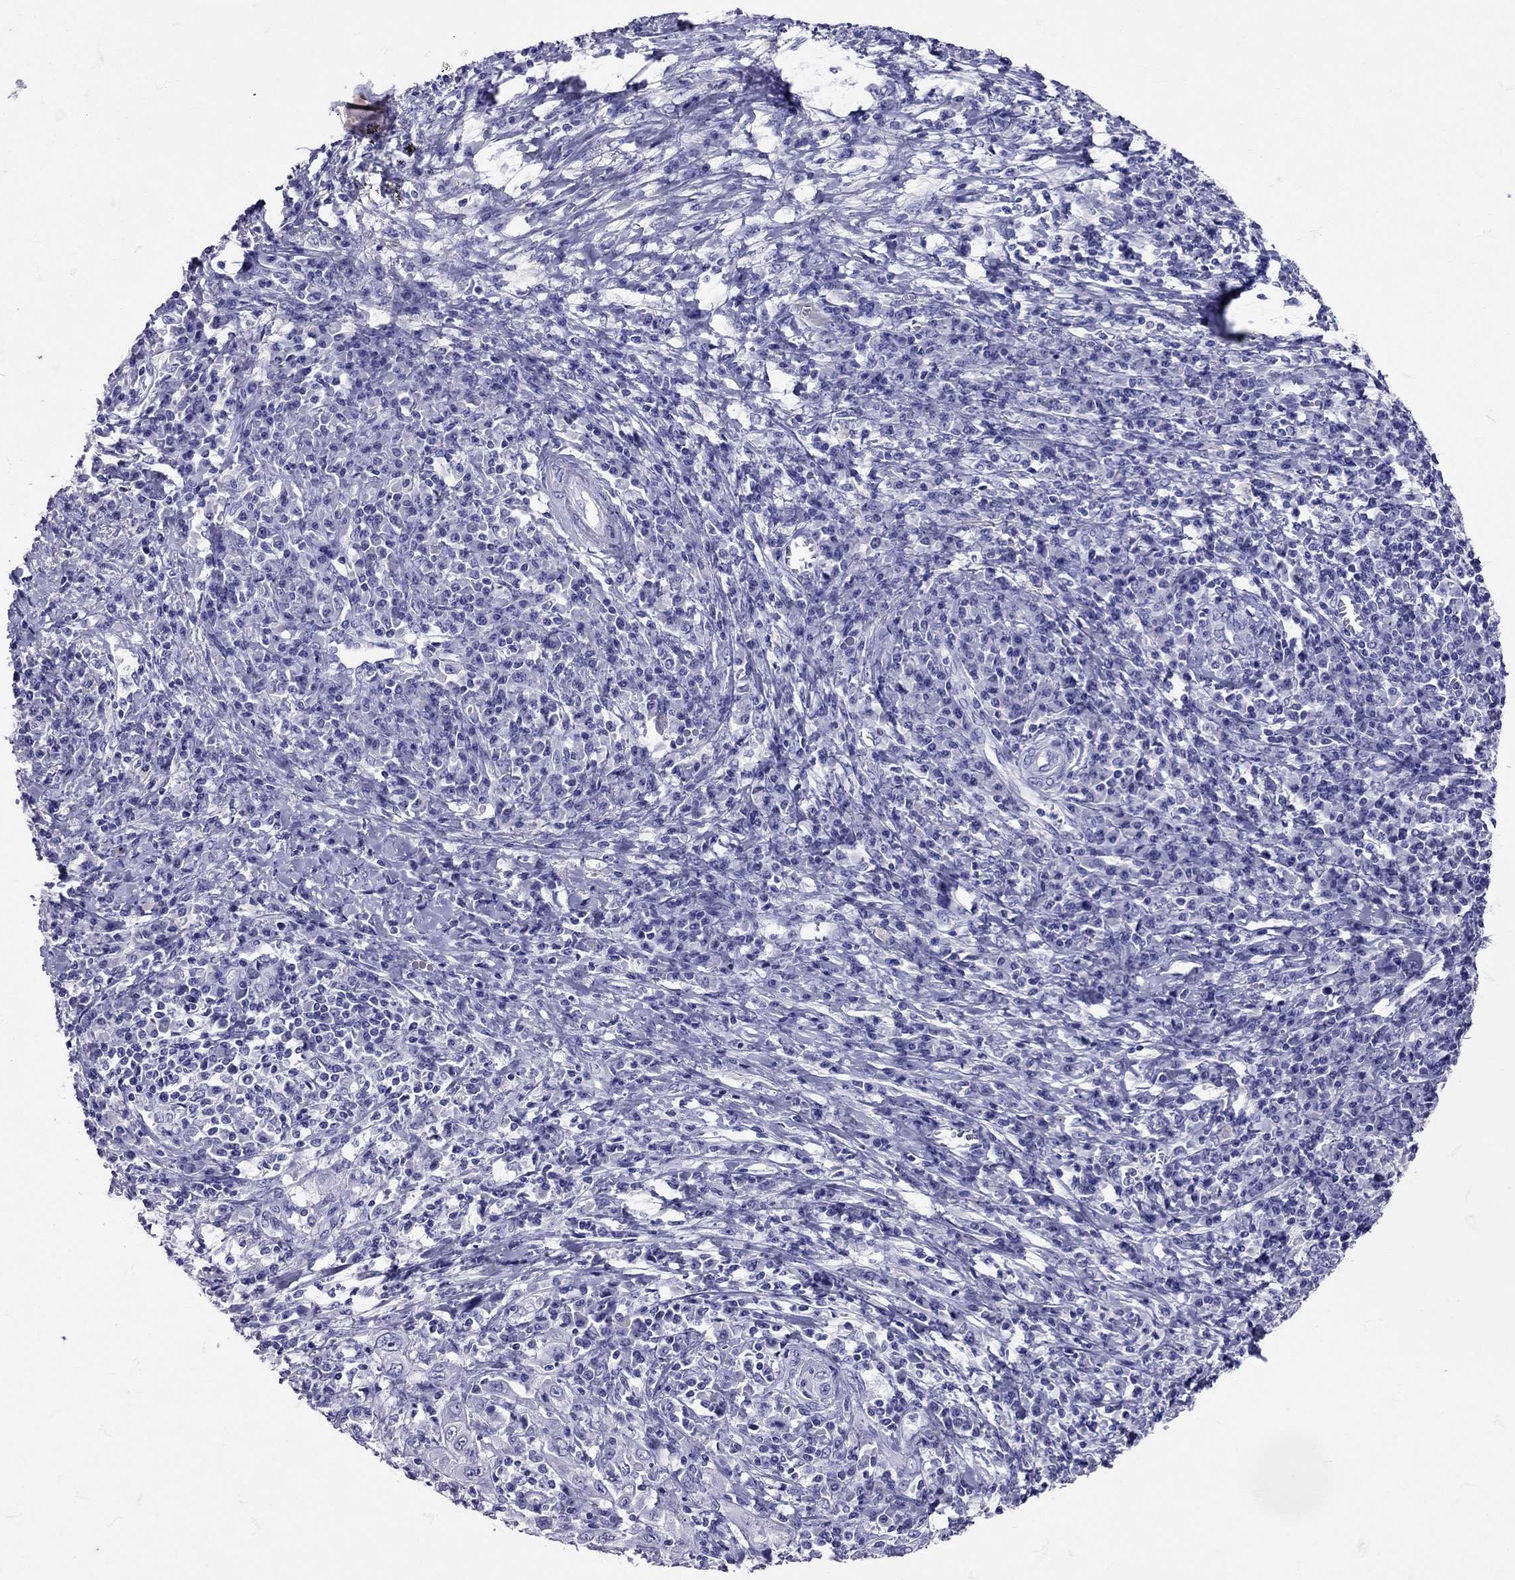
{"staining": {"intensity": "negative", "quantity": "none", "location": "none"}, "tissue": "cervical cancer", "cell_type": "Tumor cells", "image_type": "cancer", "snomed": [{"axis": "morphology", "description": "Squamous cell carcinoma, NOS"}, {"axis": "topography", "description": "Cervix"}], "caption": "Tumor cells show no significant protein positivity in cervical cancer.", "gene": "AVP", "patient": {"sex": "female", "age": 46}}